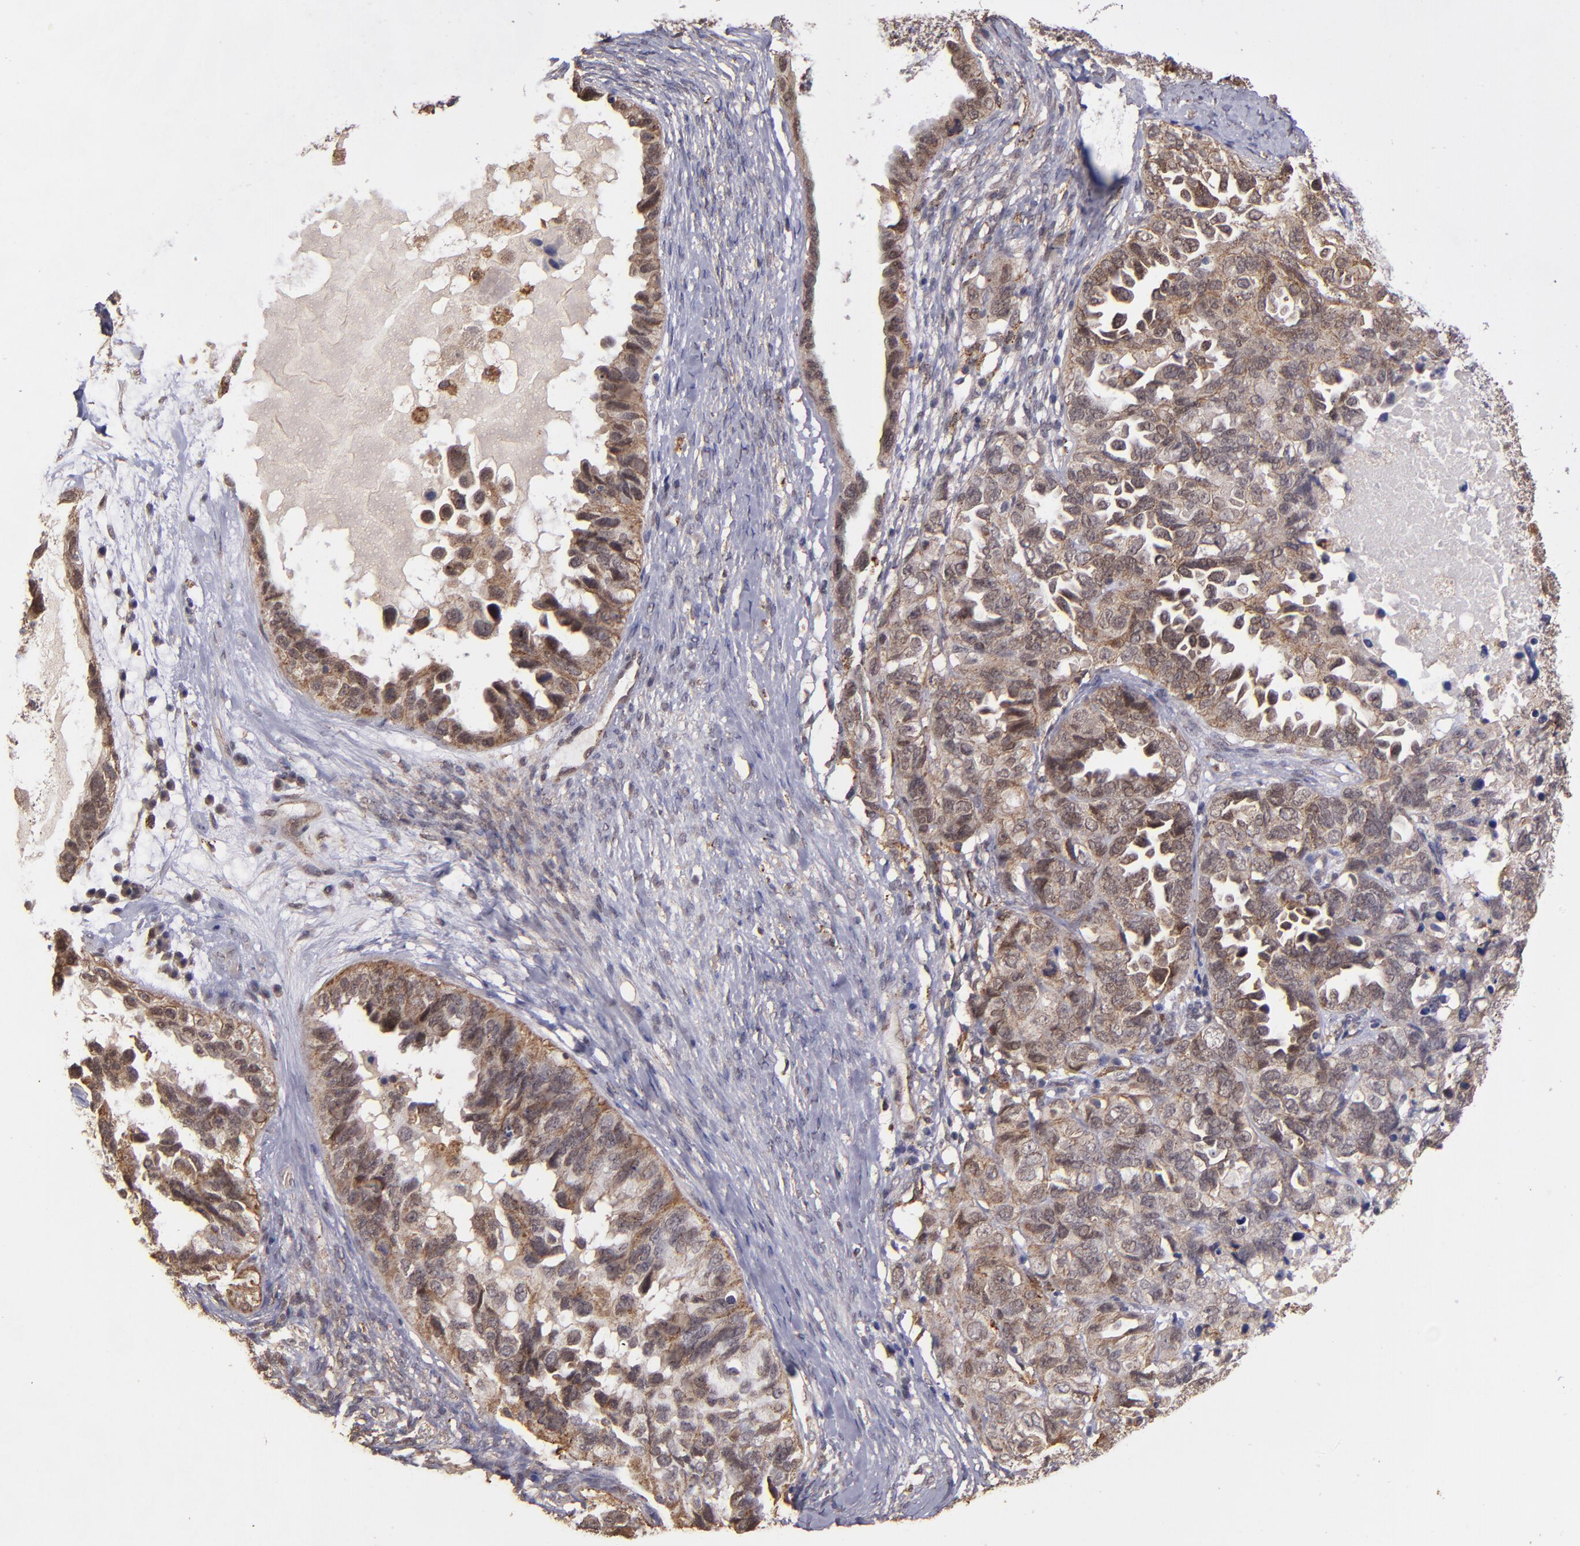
{"staining": {"intensity": "weak", "quantity": "25%-75%", "location": "cytoplasmic/membranous,nuclear"}, "tissue": "ovarian cancer", "cell_type": "Tumor cells", "image_type": "cancer", "snomed": [{"axis": "morphology", "description": "Cystadenocarcinoma, serous, NOS"}, {"axis": "topography", "description": "Ovary"}], "caption": "Protein positivity by IHC reveals weak cytoplasmic/membranous and nuclear staining in about 25%-75% of tumor cells in ovarian cancer (serous cystadenocarcinoma). (DAB (3,3'-diaminobenzidine) IHC with brightfield microscopy, high magnification).", "gene": "SIPA1L1", "patient": {"sex": "female", "age": 82}}